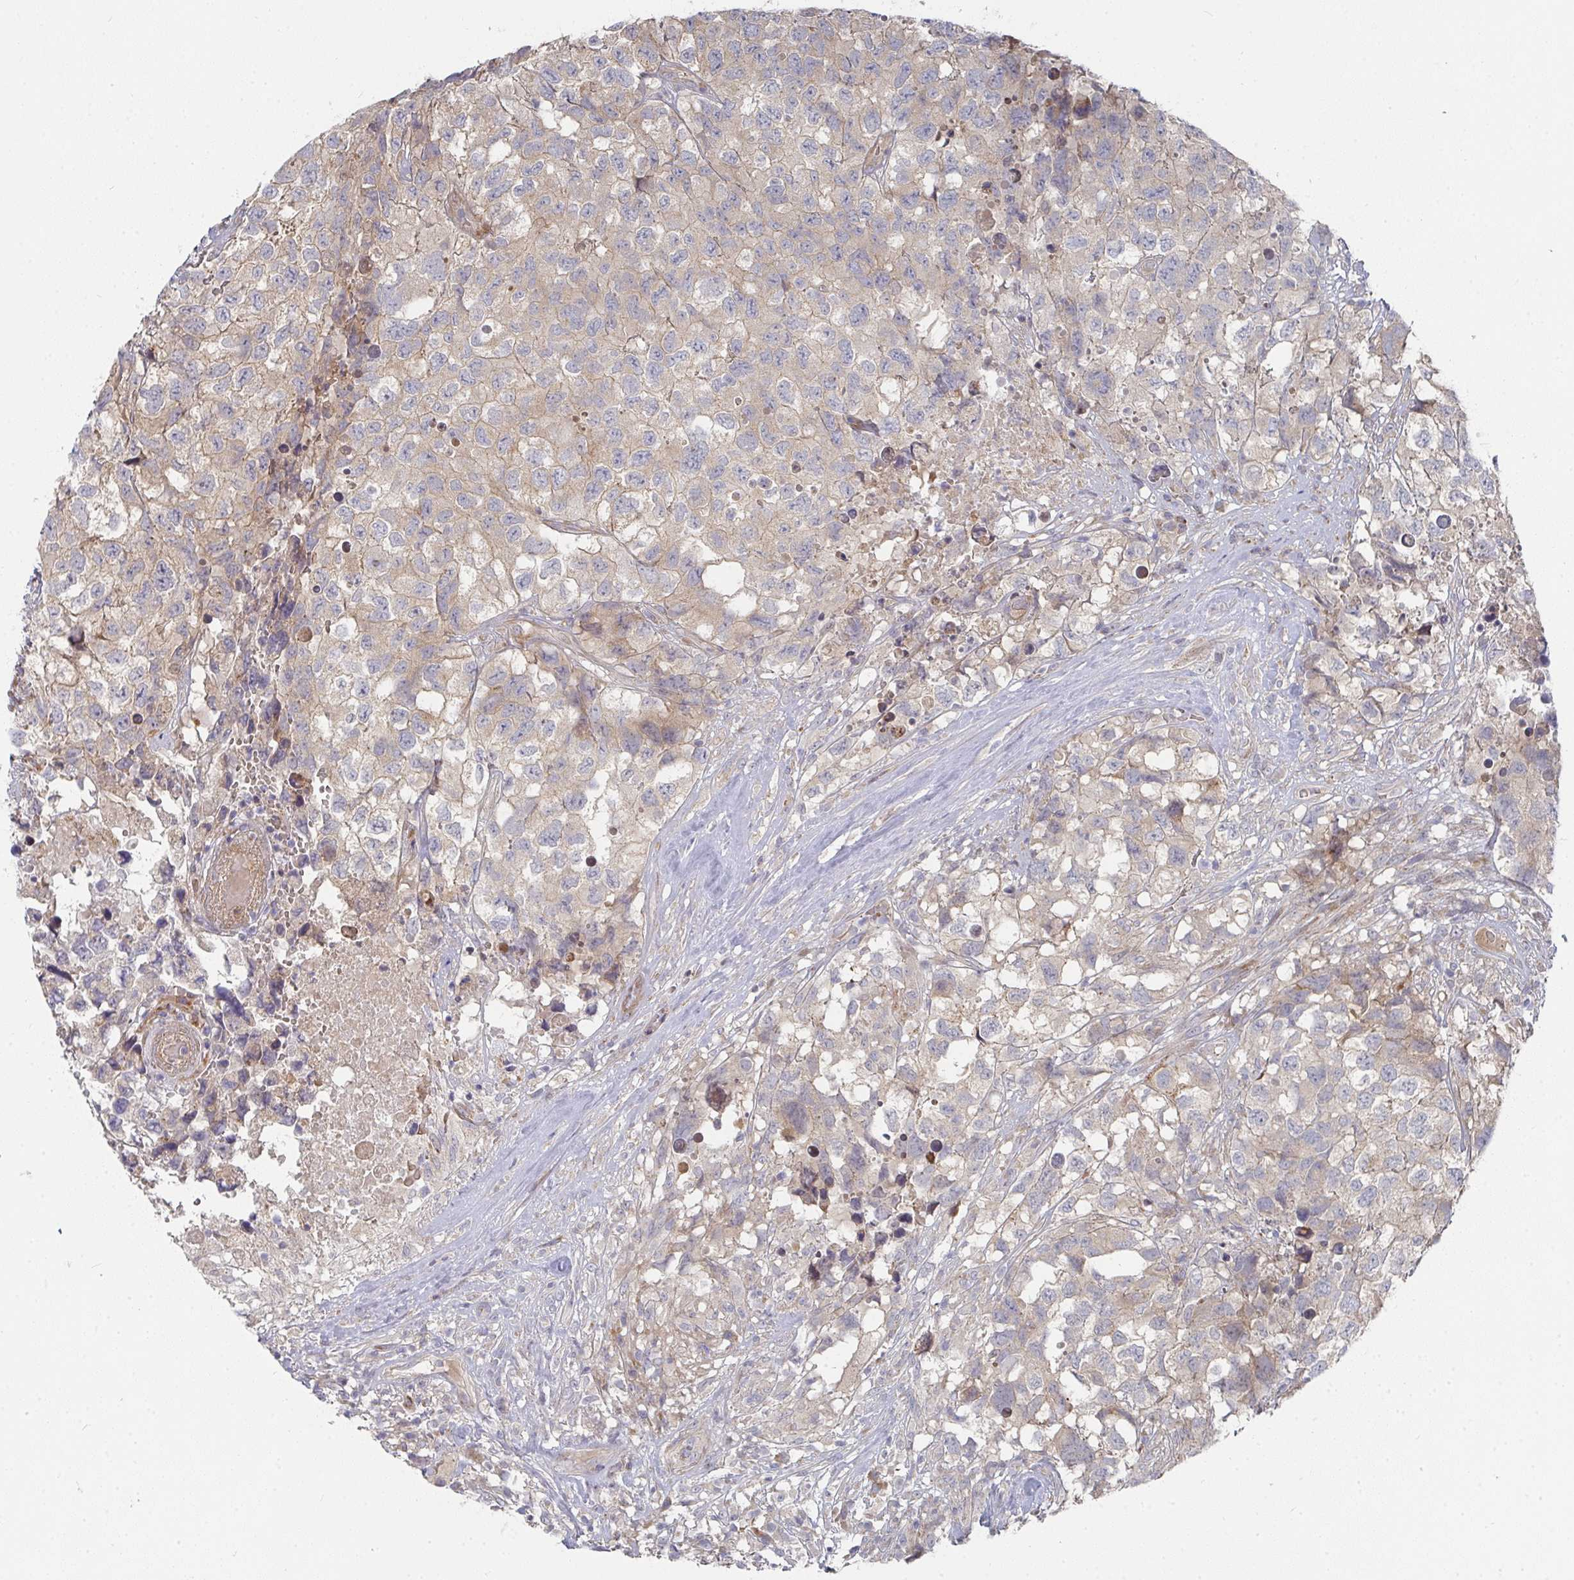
{"staining": {"intensity": "weak", "quantity": "<25%", "location": "cytoplasmic/membranous"}, "tissue": "testis cancer", "cell_type": "Tumor cells", "image_type": "cancer", "snomed": [{"axis": "morphology", "description": "Carcinoma, Embryonal, NOS"}, {"axis": "topography", "description": "Testis"}], "caption": "Immunohistochemistry (IHC) photomicrograph of neoplastic tissue: human testis embryonal carcinoma stained with DAB (3,3'-diaminobenzidine) shows no significant protein expression in tumor cells.", "gene": "RHEBL1", "patient": {"sex": "male", "age": 83}}